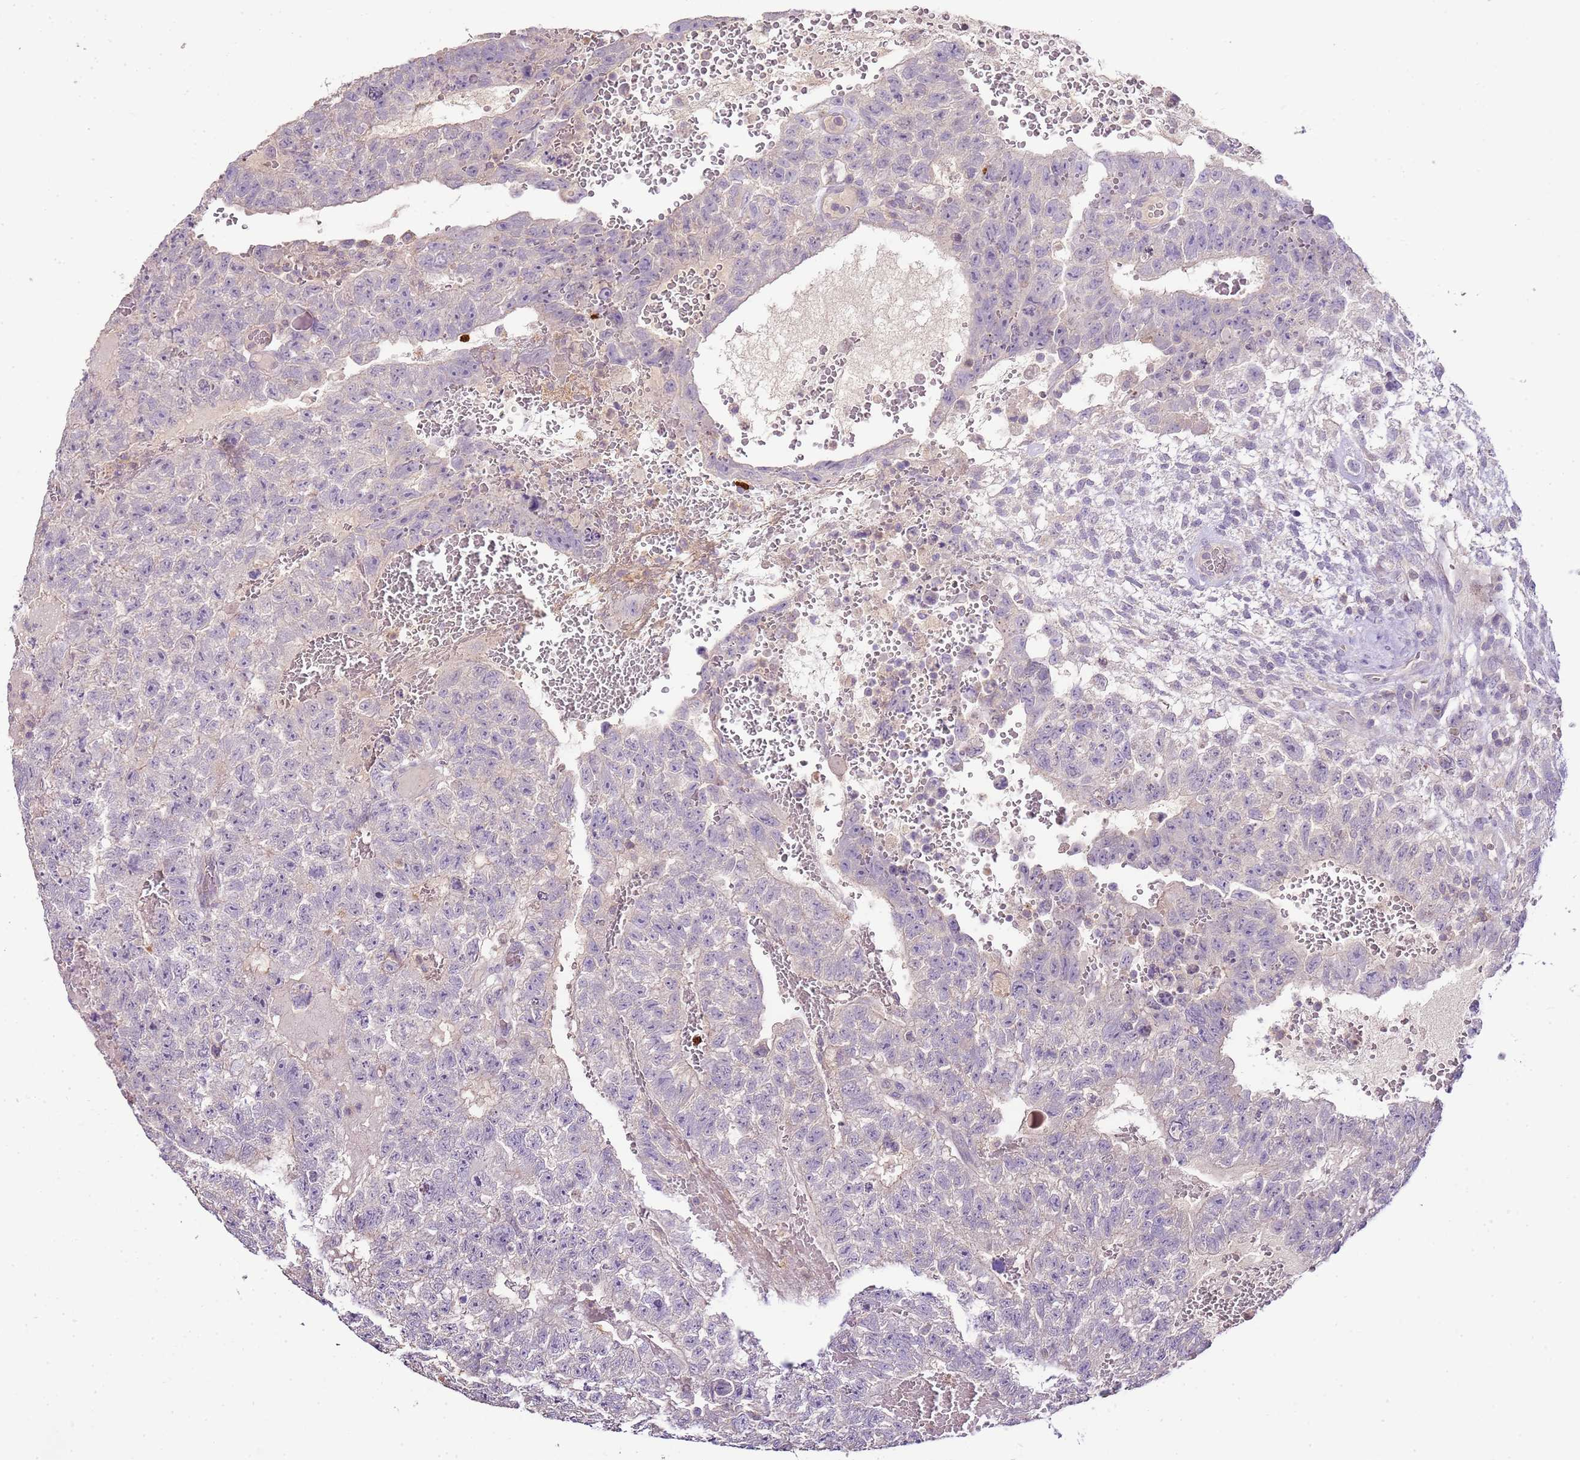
{"staining": {"intensity": "negative", "quantity": "none", "location": "none"}, "tissue": "testis cancer", "cell_type": "Tumor cells", "image_type": "cancer", "snomed": [{"axis": "morphology", "description": "Carcinoma, Embryonal, NOS"}, {"axis": "topography", "description": "Testis"}], "caption": "A micrograph of human testis cancer is negative for staining in tumor cells.", "gene": "IL2RG", "patient": {"sex": "male", "age": 26}}